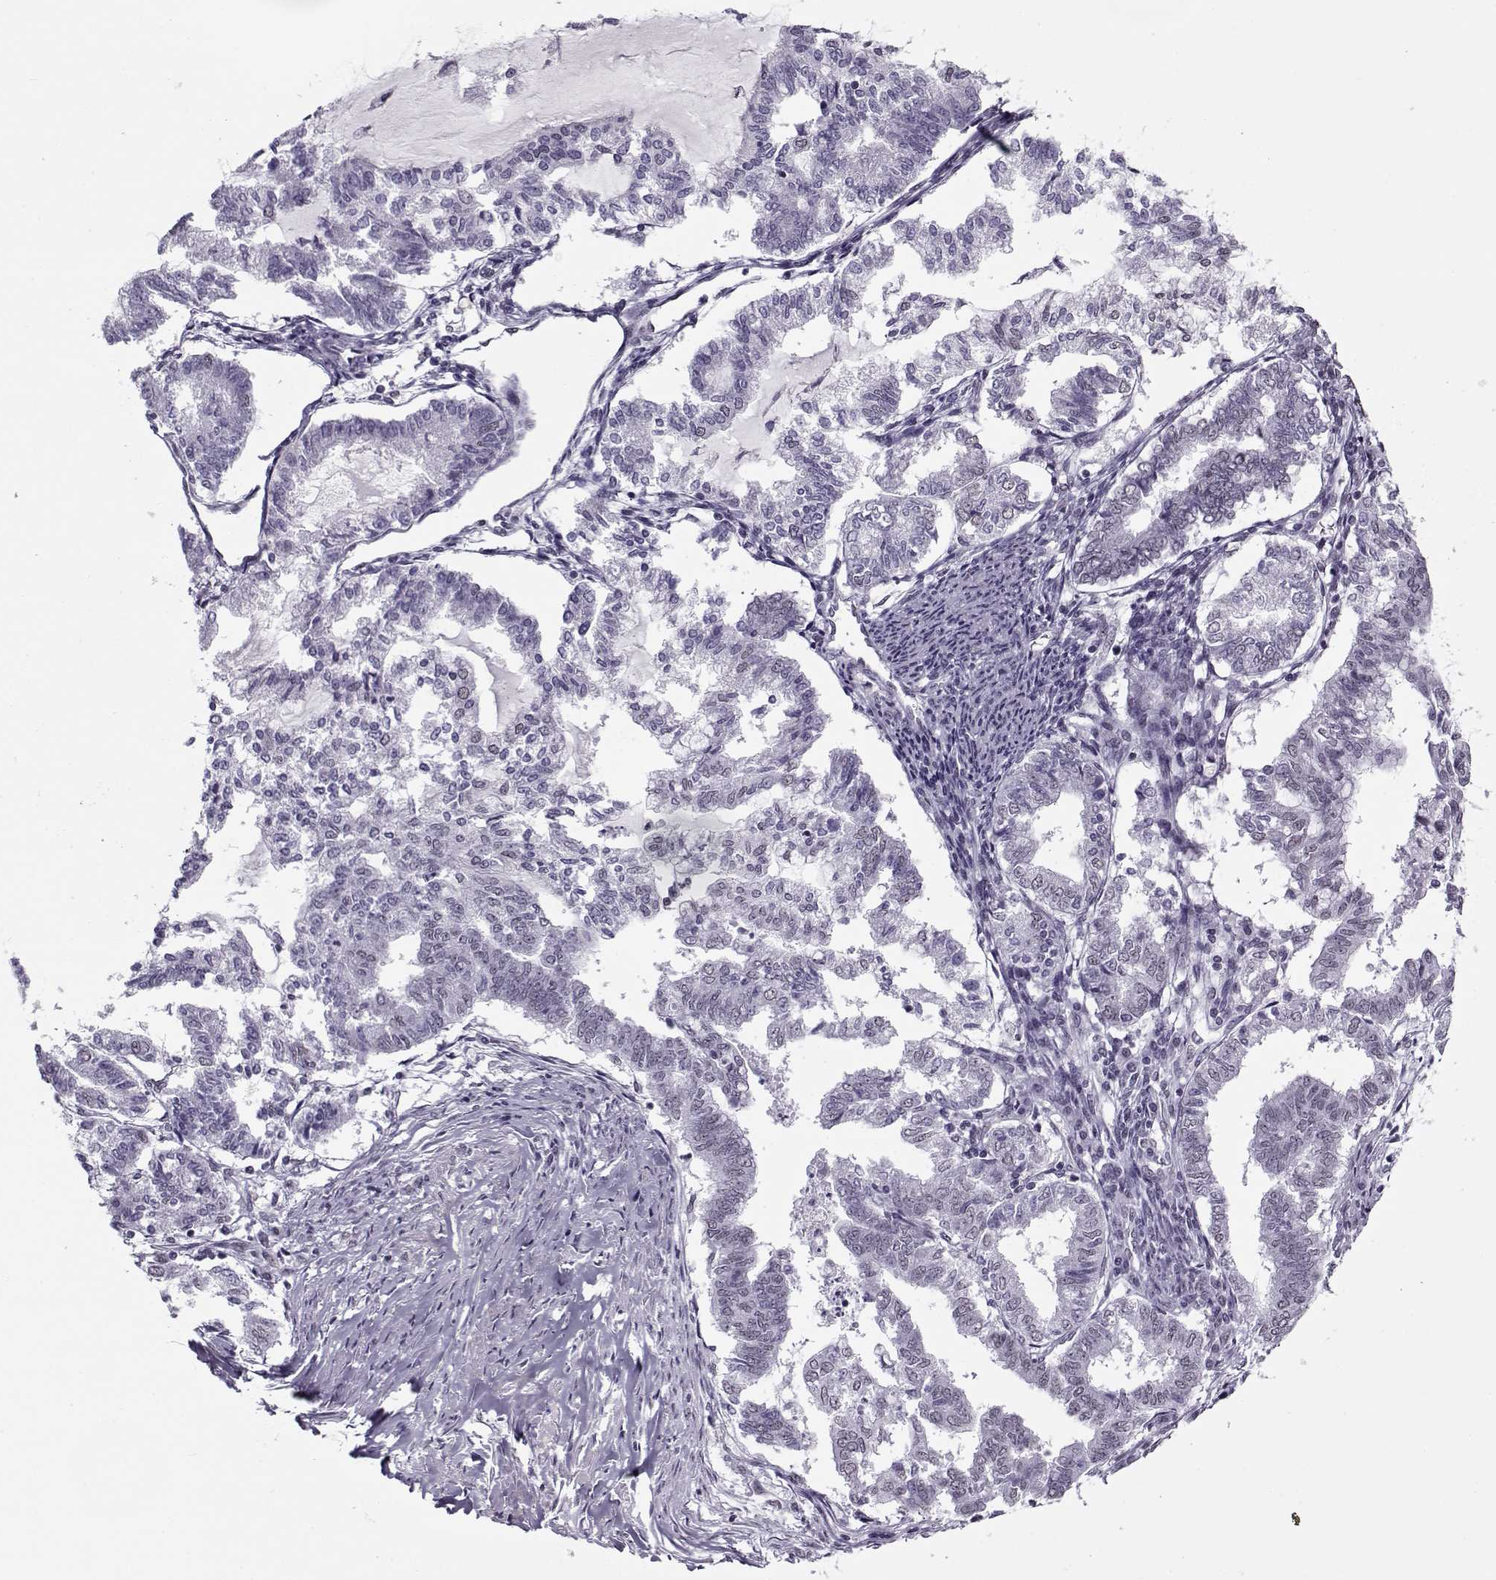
{"staining": {"intensity": "negative", "quantity": "none", "location": "none"}, "tissue": "endometrial cancer", "cell_type": "Tumor cells", "image_type": "cancer", "snomed": [{"axis": "morphology", "description": "Adenocarcinoma, NOS"}, {"axis": "topography", "description": "Endometrium"}], "caption": "A high-resolution photomicrograph shows IHC staining of adenocarcinoma (endometrial), which shows no significant positivity in tumor cells.", "gene": "PRMT8", "patient": {"sex": "female", "age": 79}}